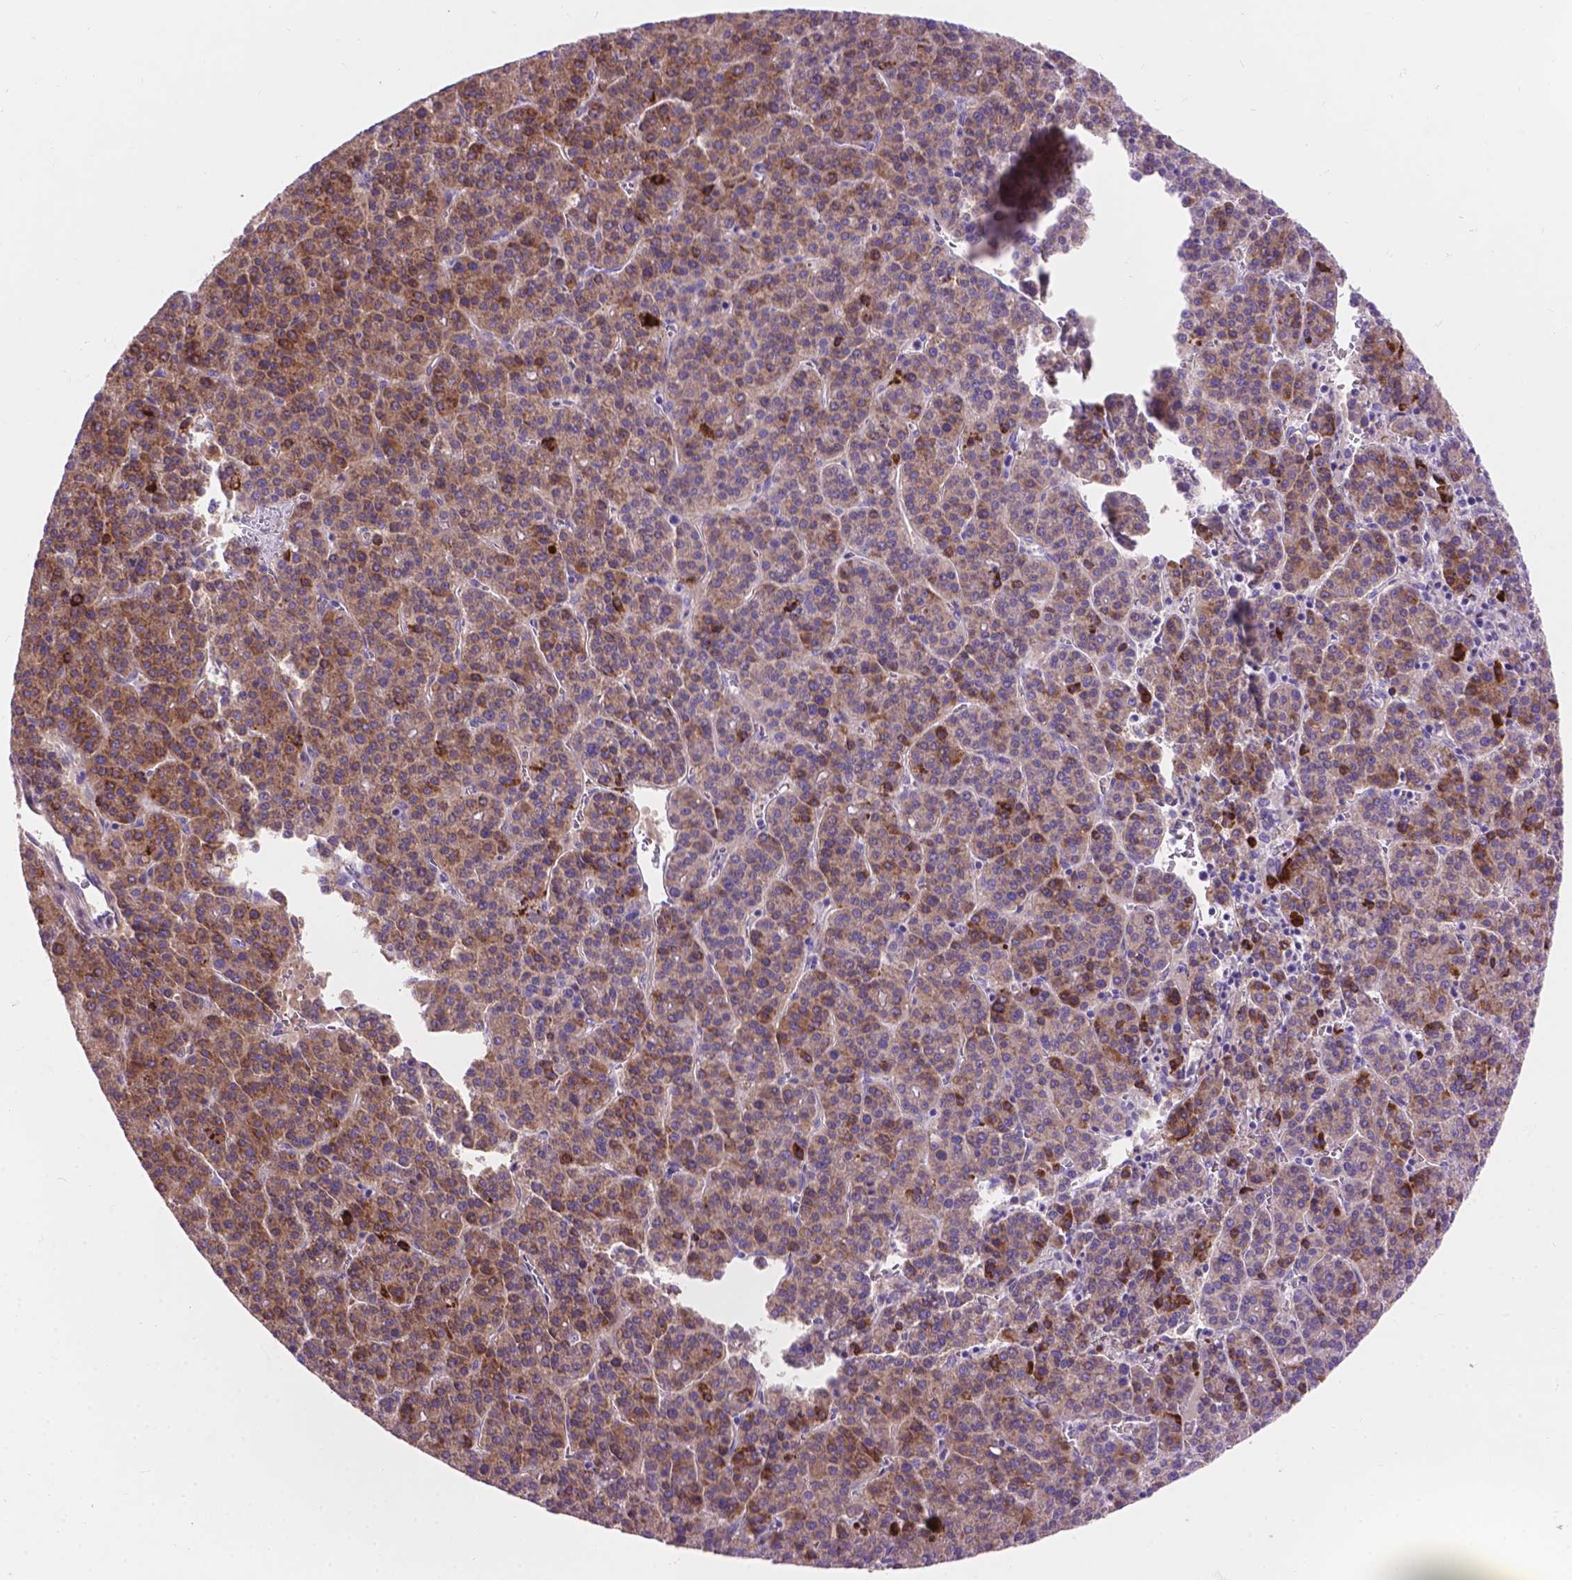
{"staining": {"intensity": "moderate", "quantity": ">75%", "location": "cytoplasmic/membranous"}, "tissue": "liver cancer", "cell_type": "Tumor cells", "image_type": "cancer", "snomed": [{"axis": "morphology", "description": "Carcinoma, Hepatocellular, NOS"}, {"axis": "topography", "description": "Liver"}], "caption": "An immunohistochemistry (IHC) photomicrograph of tumor tissue is shown. Protein staining in brown shows moderate cytoplasmic/membranous positivity in liver hepatocellular carcinoma within tumor cells. (IHC, brightfield microscopy, high magnification).", "gene": "NOXO1", "patient": {"sex": "female", "age": 58}}